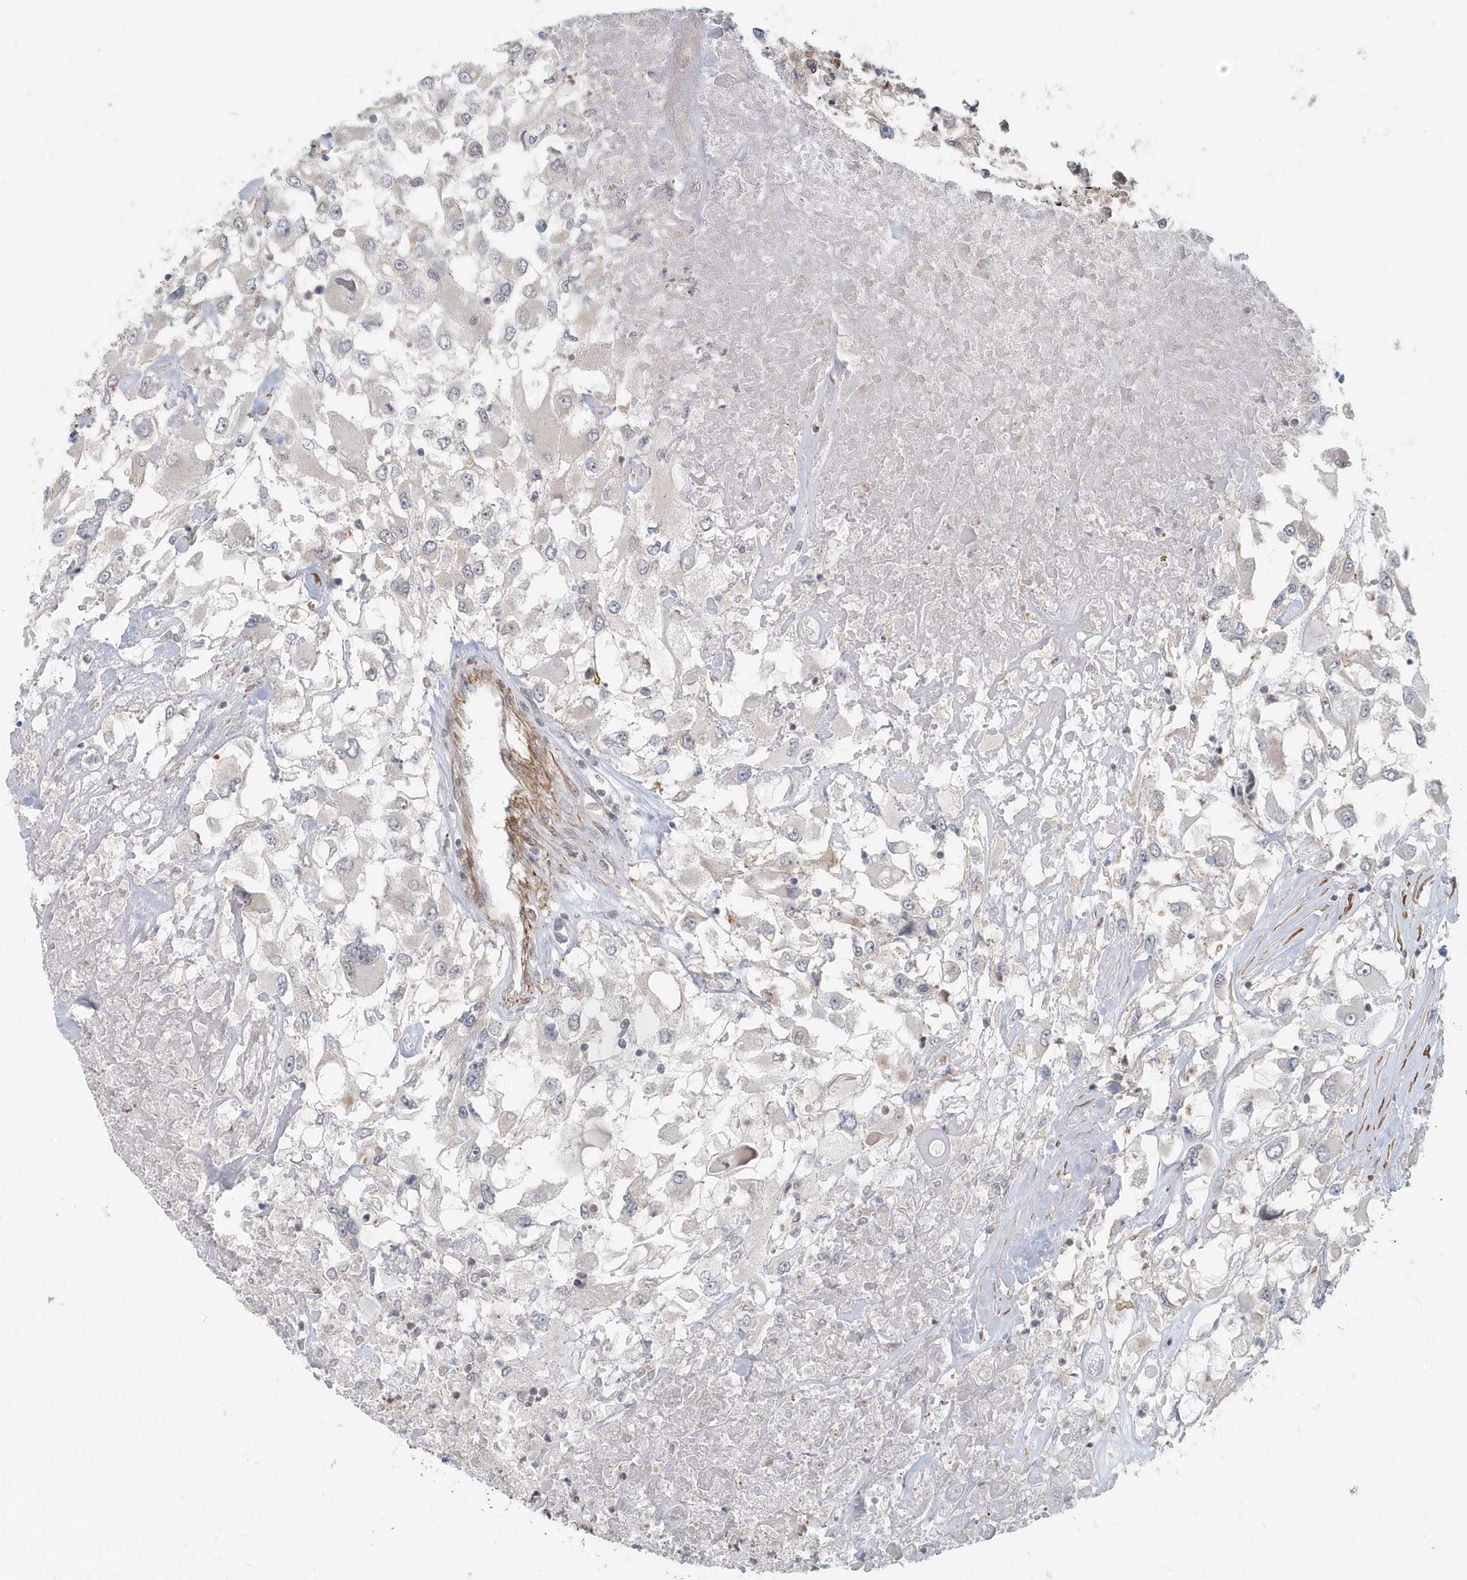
{"staining": {"intensity": "negative", "quantity": "none", "location": "none"}, "tissue": "renal cancer", "cell_type": "Tumor cells", "image_type": "cancer", "snomed": [{"axis": "morphology", "description": "Adenocarcinoma, NOS"}, {"axis": "topography", "description": "Kidney"}], "caption": "A high-resolution photomicrograph shows immunohistochemistry staining of renal cancer (adenocarcinoma), which demonstrates no significant positivity in tumor cells.", "gene": "NAPB", "patient": {"sex": "female", "age": 52}}